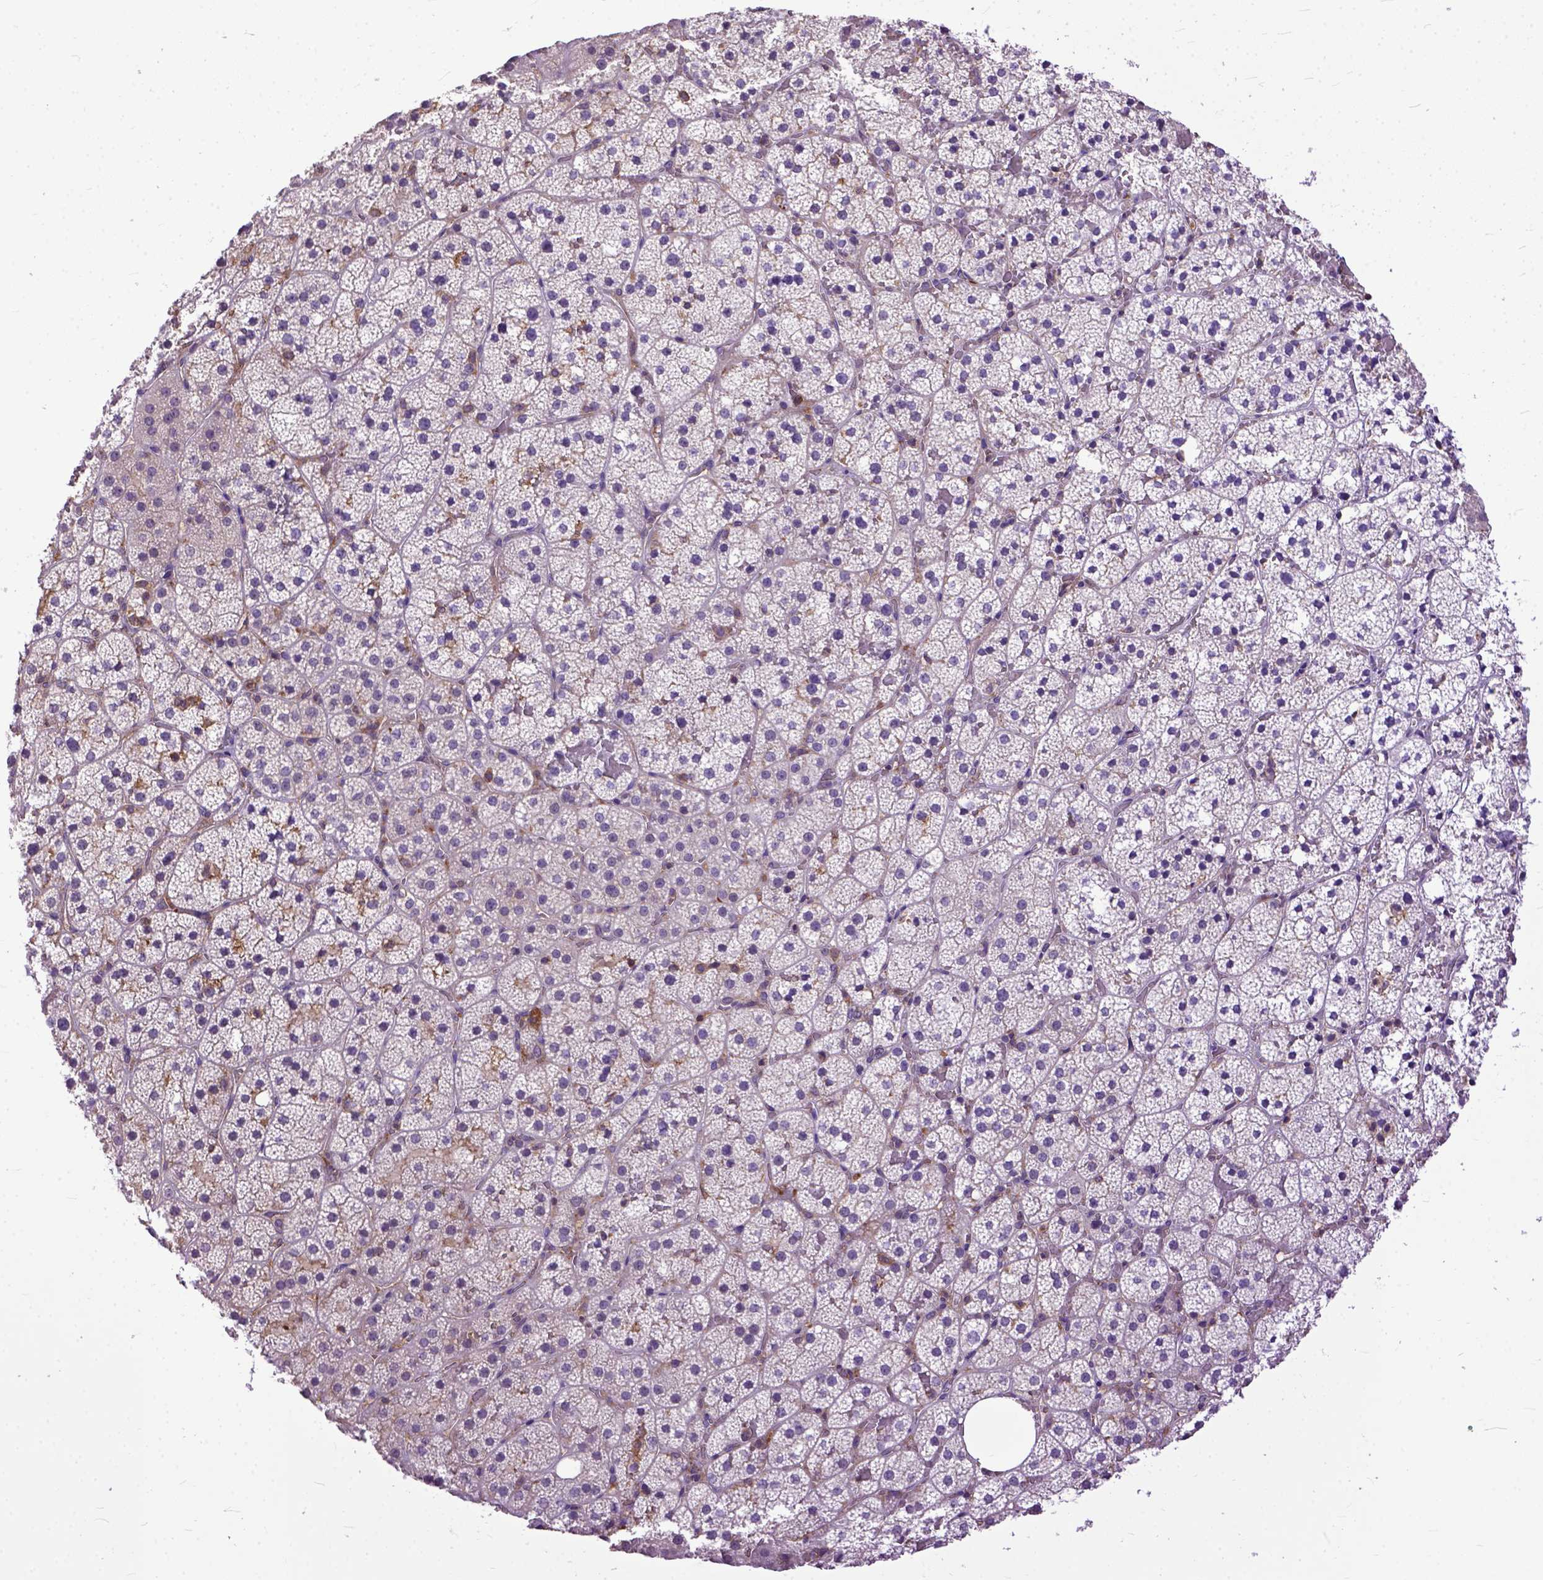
{"staining": {"intensity": "weak", "quantity": "25%-75%", "location": "cytoplasmic/membranous"}, "tissue": "adrenal gland", "cell_type": "Glandular cells", "image_type": "normal", "snomed": [{"axis": "morphology", "description": "Normal tissue, NOS"}, {"axis": "topography", "description": "Adrenal gland"}], "caption": "Benign adrenal gland exhibits weak cytoplasmic/membranous expression in about 25%-75% of glandular cells Using DAB (3,3'-diaminobenzidine) (brown) and hematoxylin (blue) stains, captured at high magnification using brightfield microscopy..", "gene": "NAMPT", "patient": {"sex": "male", "age": 53}}